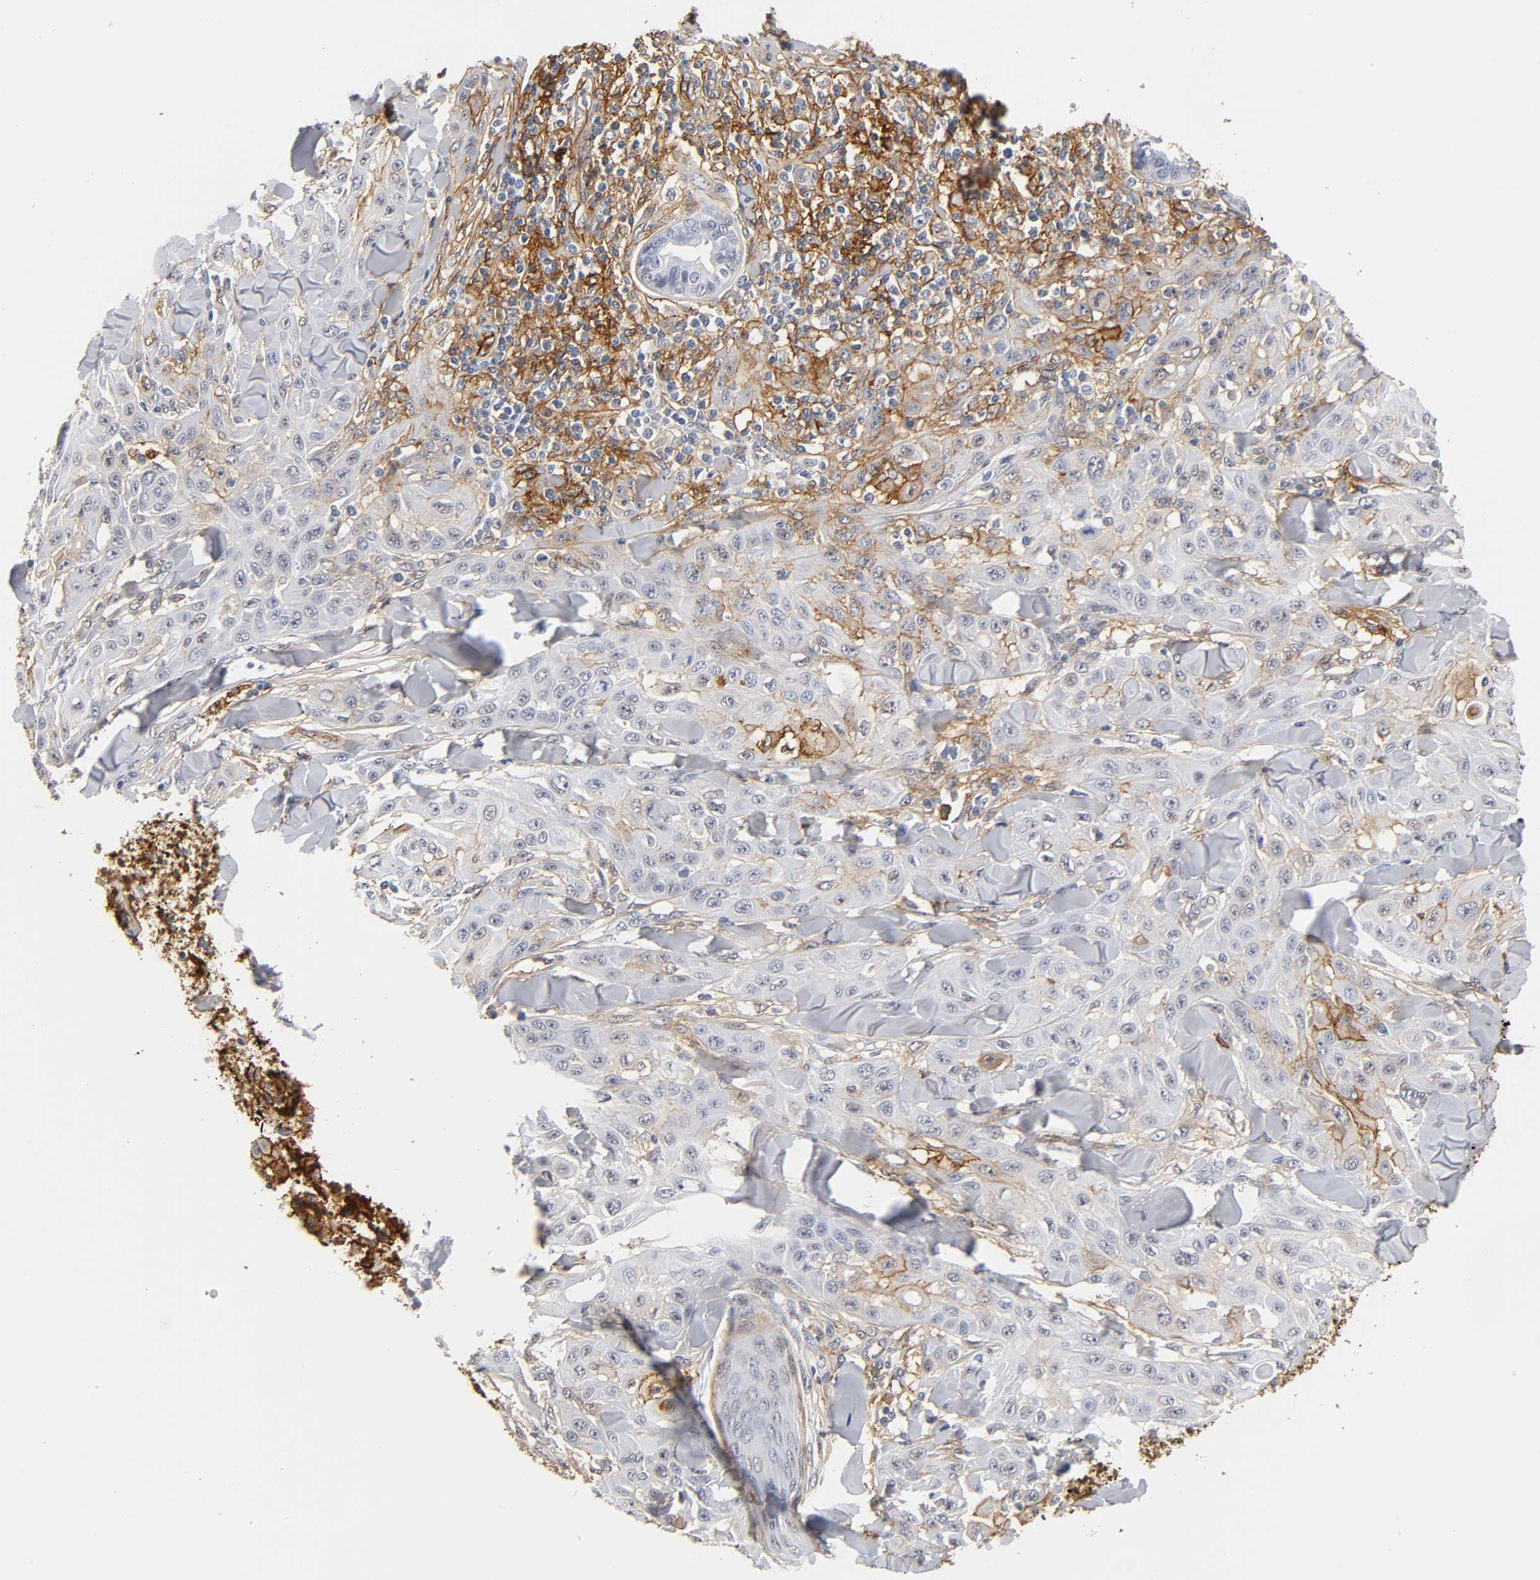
{"staining": {"intensity": "moderate", "quantity": "<25%", "location": "cytoplasmic/membranous"}, "tissue": "skin cancer", "cell_type": "Tumor cells", "image_type": "cancer", "snomed": [{"axis": "morphology", "description": "Squamous cell carcinoma, NOS"}, {"axis": "topography", "description": "Skin"}], "caption": "About <25% of tumor cells in skin cancer demonstrate moderate cytoplasmic/membranous protein staining as visualized by brown immunohistochemical staining.", "gene": "ICAM1", "patient": {"sex": "male", "age": 24}}